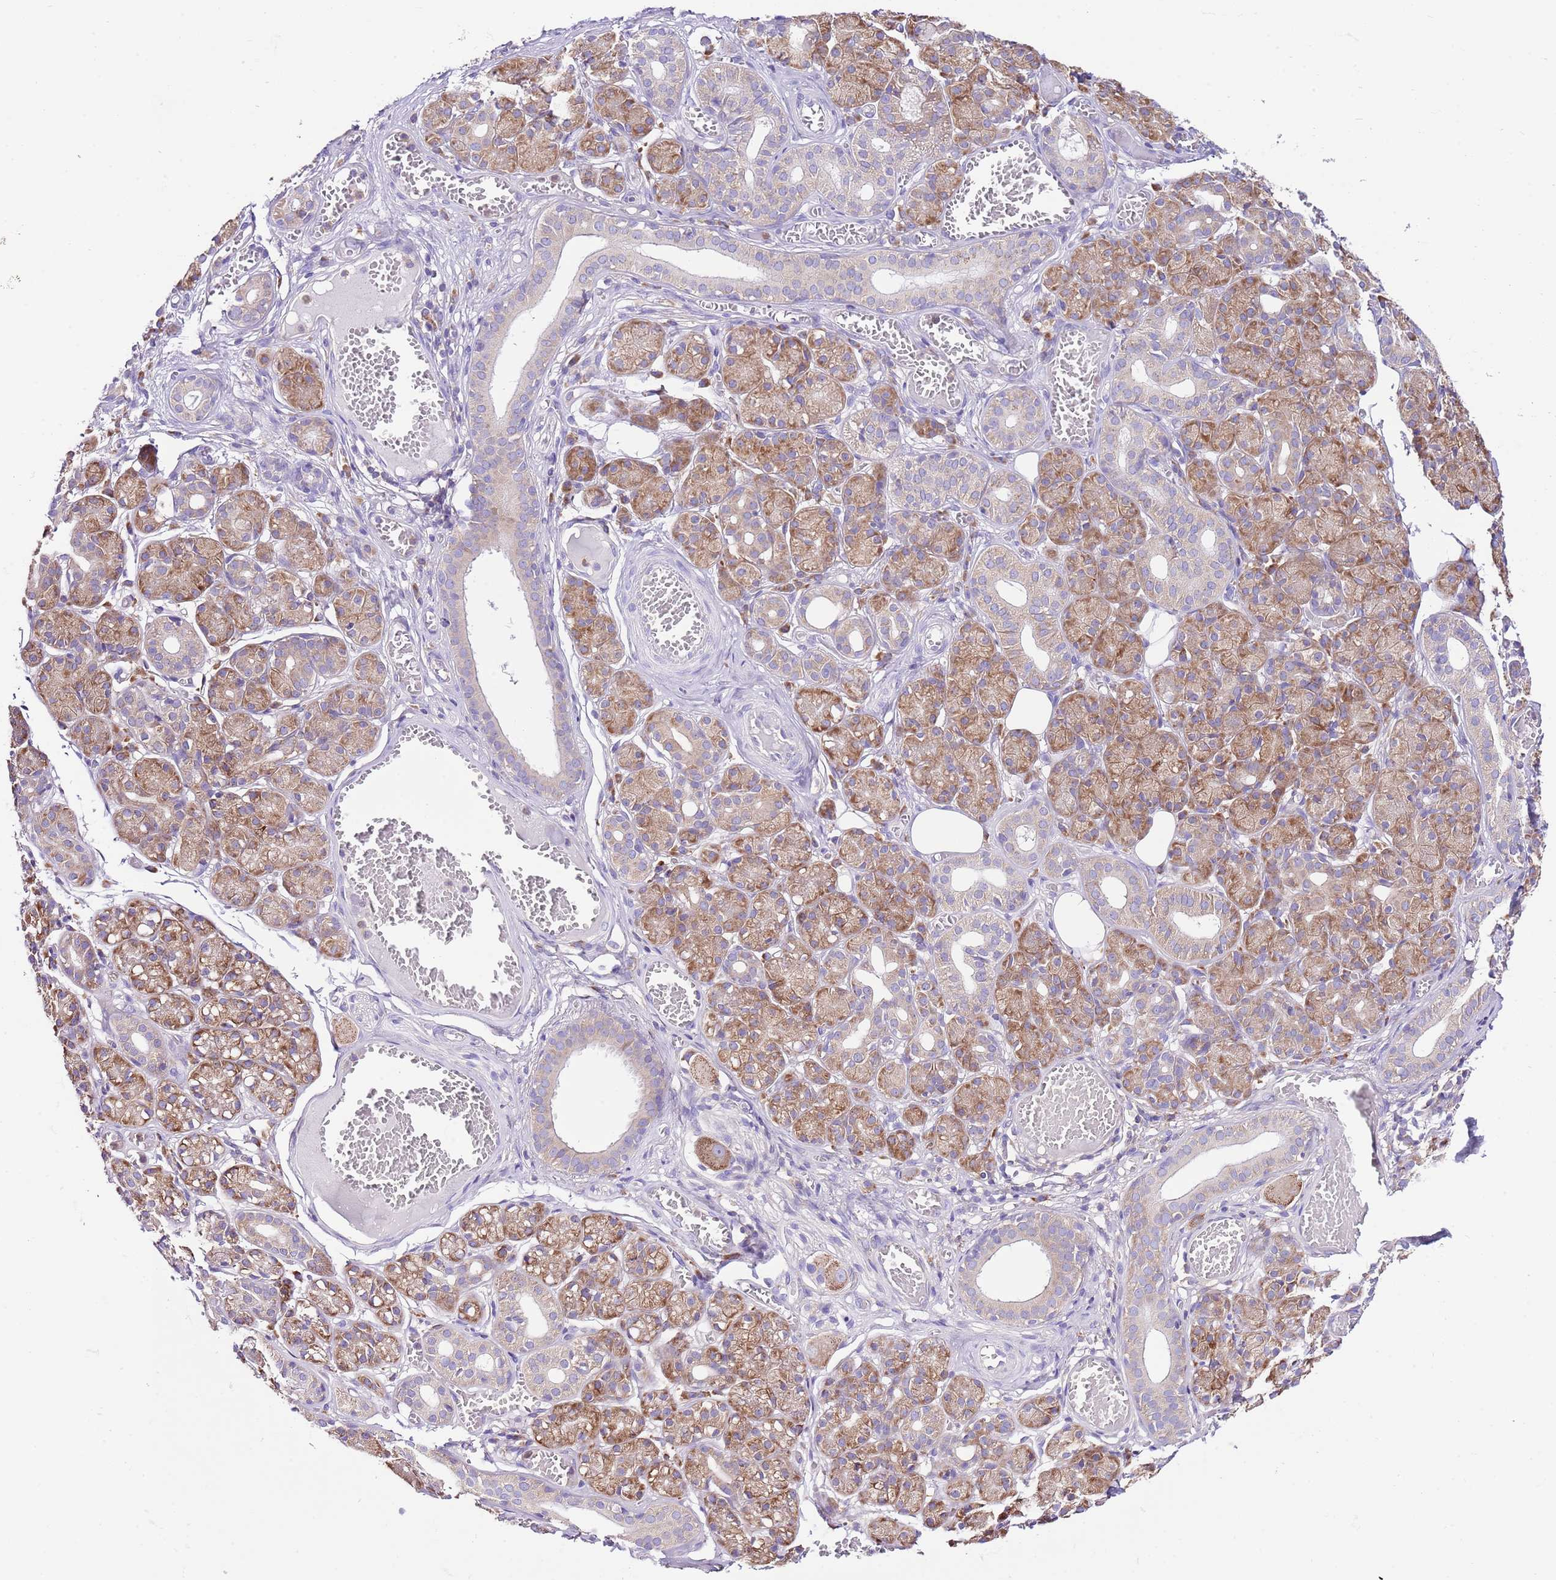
{"staining": {"intensity": "moderate", "quantity": "25%-75%", "location": "cytoplasmic/membranous"}, "tissue": "salivary gland", "cell_type": "Glandular cells", "image_type": "normal", "snomed": [{"axis": "morphology", "description": "Normal tissue, NOS"}, {"axis": "topography", "description": "Salivary gland"}], "caption": "Immunohistochemical staining of unremarkable human salivary gland demonstrates 25%-75% levels of moderate cytoplasmic/membranous protein positivity in about 25%-75% of glandular cells. Using DAB (3,3'-diaminobenzidine) (brown) and hematoxylin (blue) stains, captured at high magnification using brightfield microscopy.", "gene": "RPS10", "patient": {"sex": "male", "age": 63}}